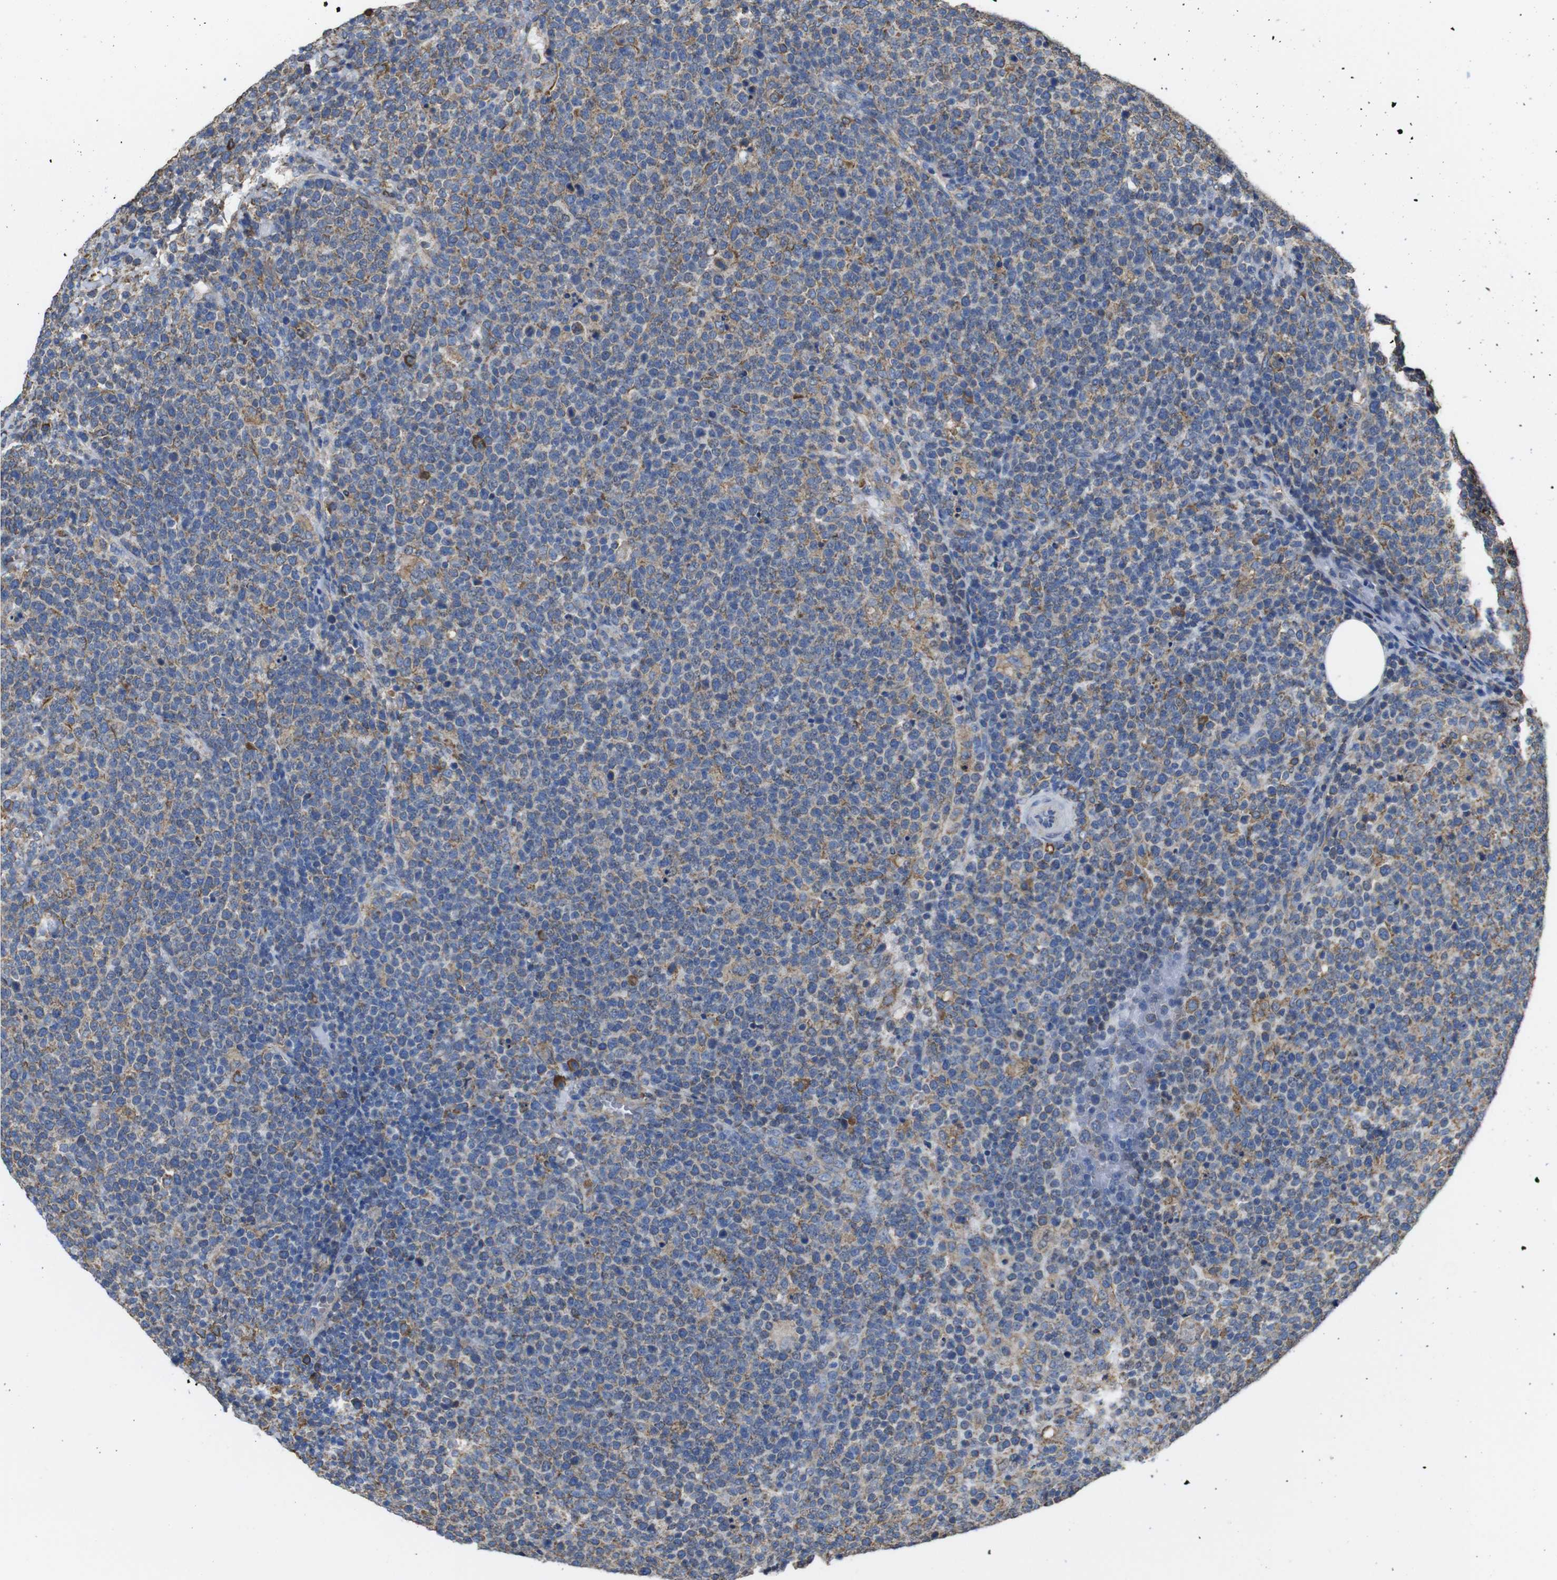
{"staining": {"intensity": "moderate", "quantity": "<25%", "location": "cytoplasmic/membranous"}, "tissue": "lymphoma", "cell_type": "Tumor cells", "image_type": "cancer", "snomed": [{"axis": "morphology", "description": "Malignant lymphoma, non-Hodgkin's type, High grade"}, {"axis": "topography", "description": "Lymph node"}], "caption": "DAB immunohistochemical staining of high-grade malignant lymphoma, non-Hodgkin's type exhibits moderate cytoplasmic/membranous protein positivity in about <25% of tumor cells.", "gene": "PPIB", "patient": {"sex": "male", "age": 61}}